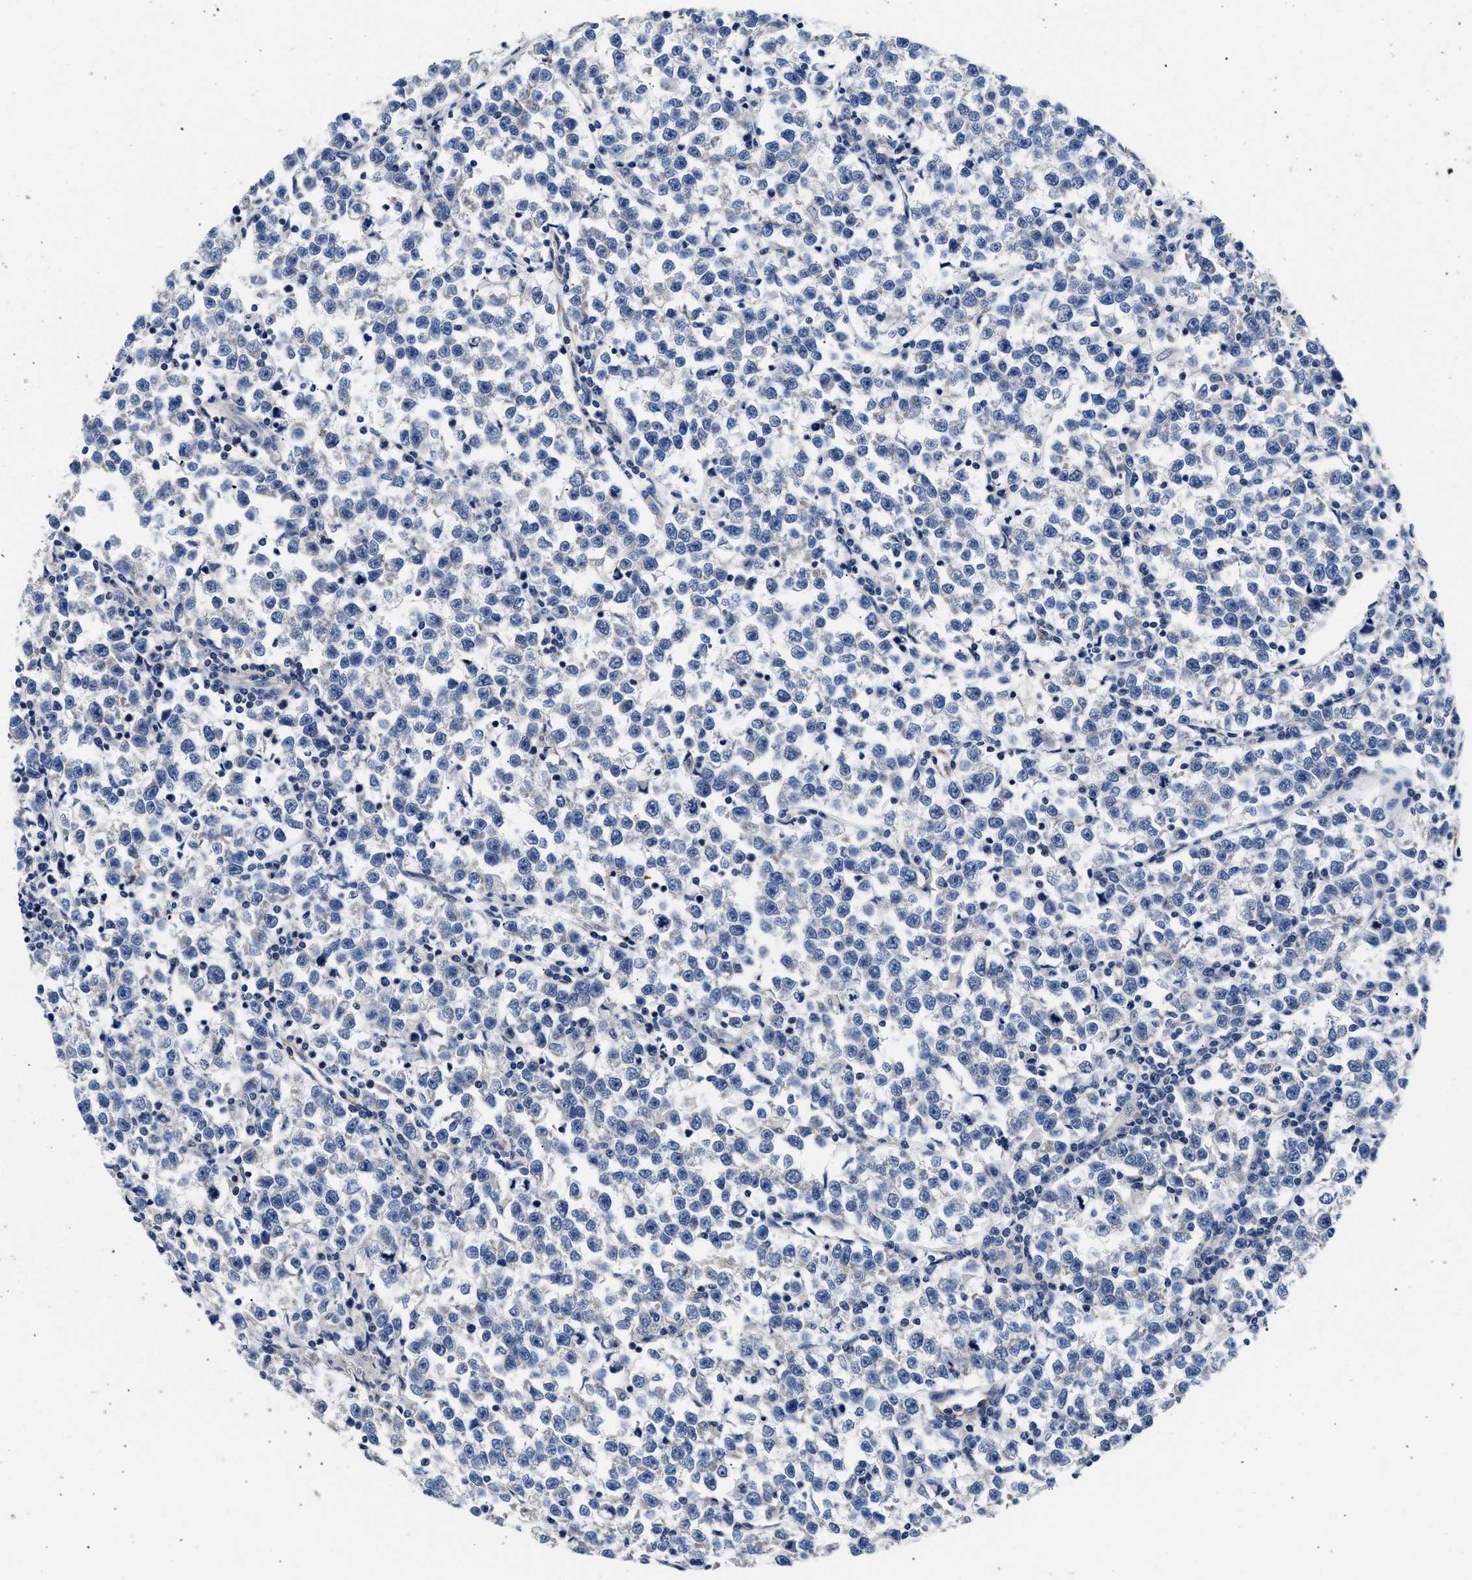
{"staining": {"intensity": "negative", "quantity": "none", "location": "none"}, "tissue": "testis cancer", "cell_type": "Tumor cells", "image_type": "cancer", "snomed": [{"axis": "morphology", "description": "Normal tissue, NOS"}, {"axis": "morphology", "description": "Seminoma, NOS"}, {"axis": "topography", "description": "Testis"}], "caption": "This is an immunohistochemistry (IHC) histopathology image of human testis cancer. There is no expression in tumor cells.", "gene": "RINT1", "patient": {"sex": "male", "age": 43}}